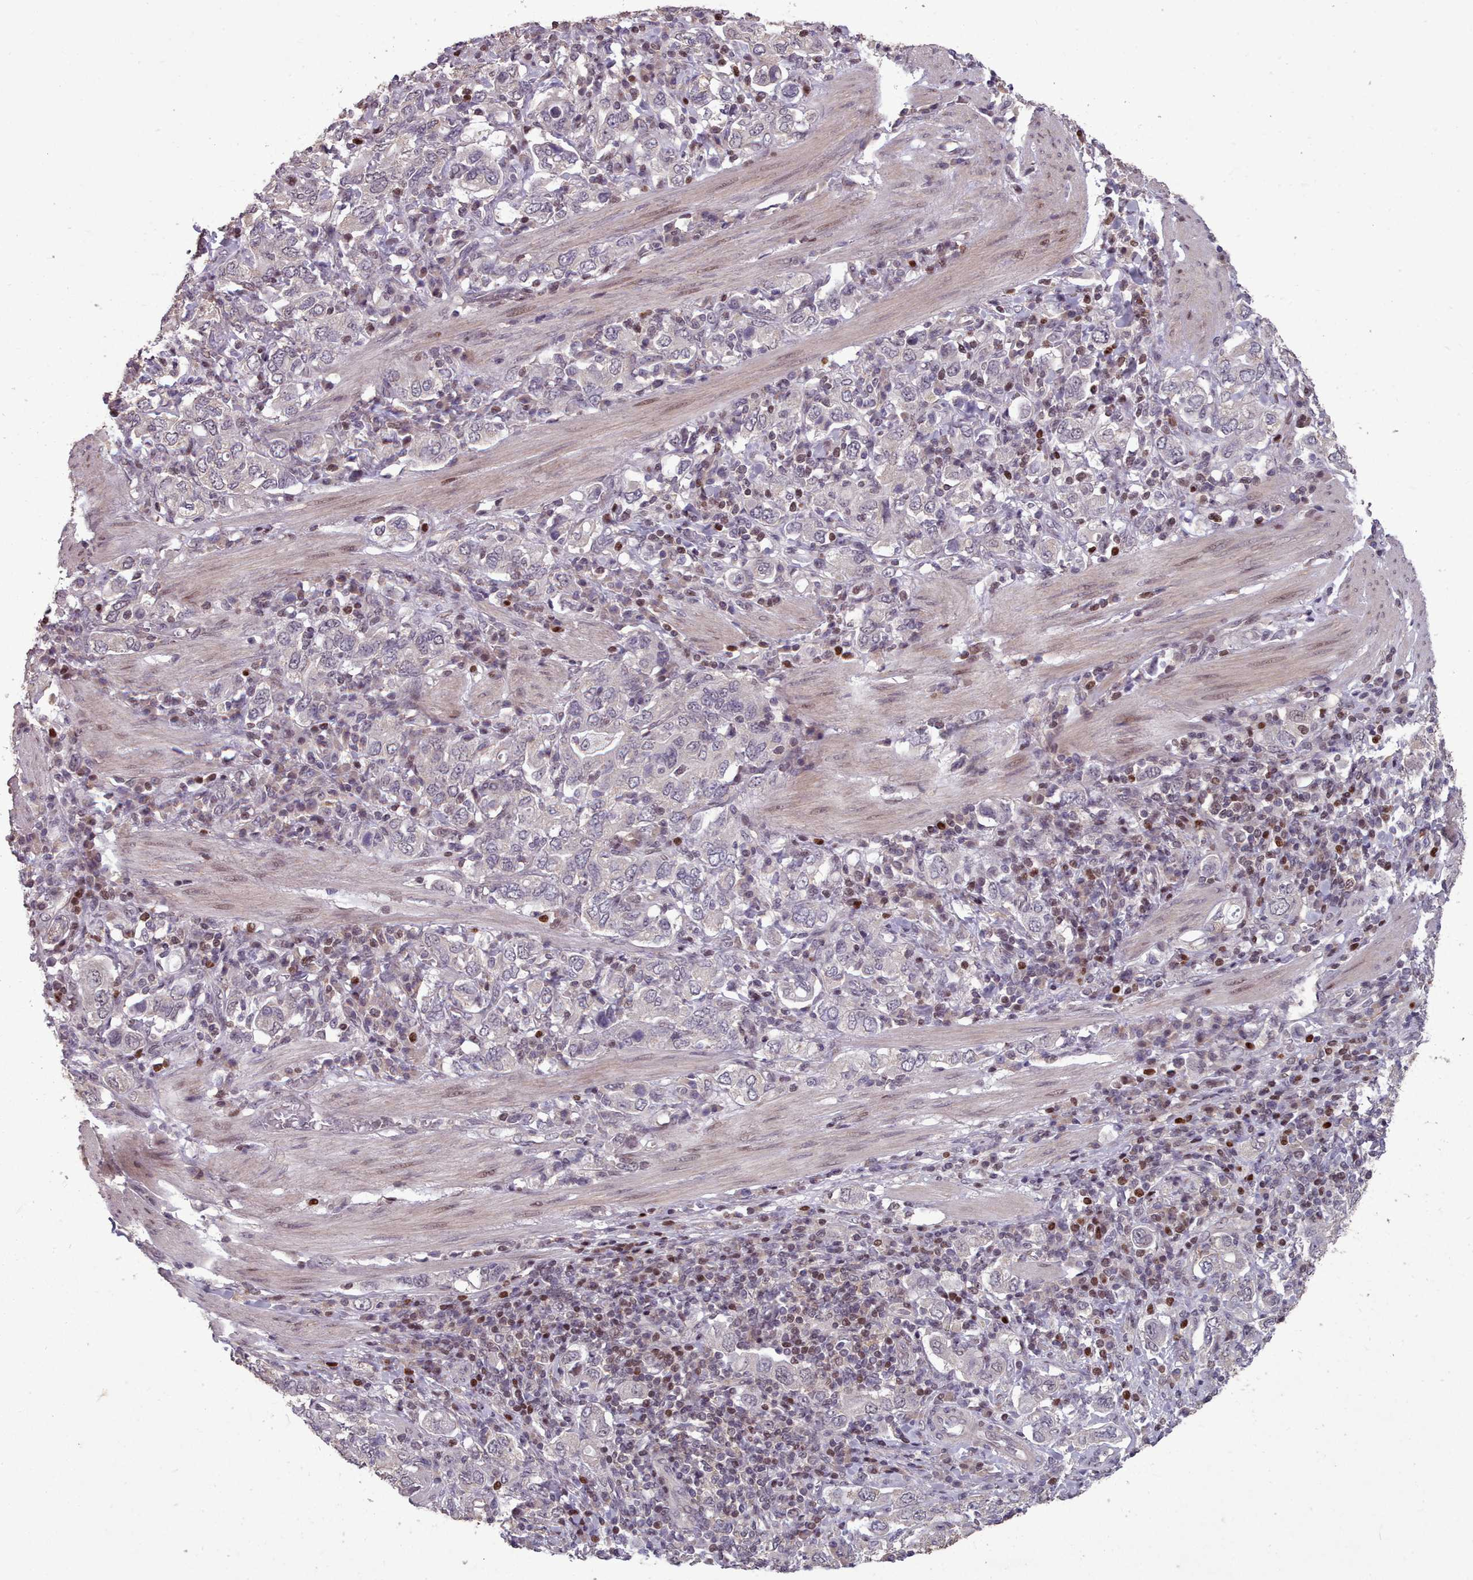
{"staining": {"intensity": "negative", "quantity": "none", "location": "none"}, "tissue": "stomach cancer", "cell_type": "Tumor cells", "image_type": "cancer", "snomed": [{"axis": "morphology", "description": "Adenocarcinoma, NOS"}, {"axis": "topography", "description": "Stomach, upper"}, {"axis": "topography", "description": "Stomach"}], "caption": "DAB (3,3'-diaminobenzidine) immunohistochemical staining of stomach cancer reveals no significant positivity in tumor cells.", "gene": "ENSA", "patient": {"sex": "male", "age": 62}}